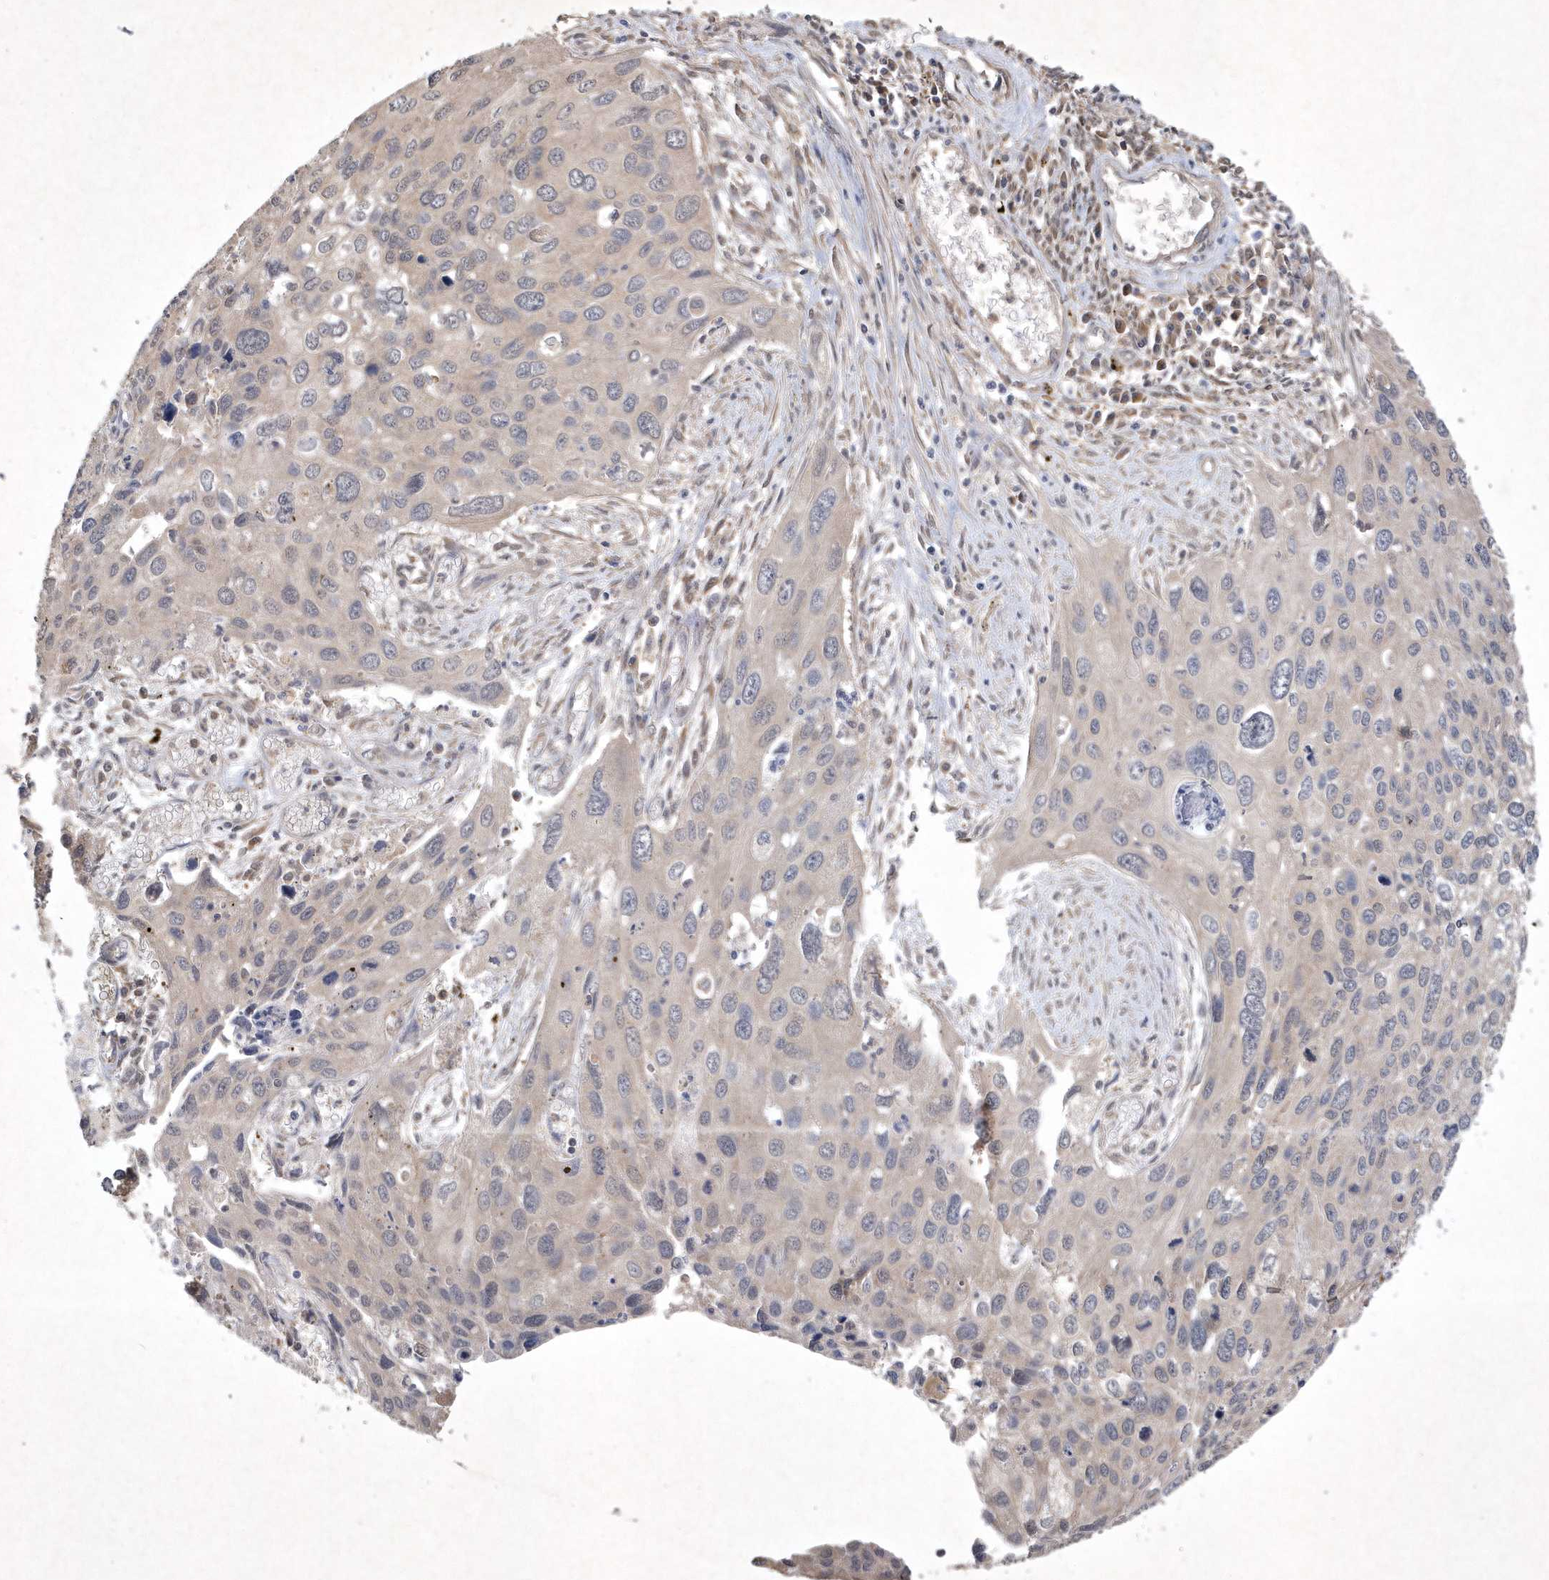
{"staining": {"intensity": "negative", "quantity": "none", "location": "none"}, "tissue": "cervical cancer", "cell_type": "Tumor cells", "image_type": "cancer", "snomed": [{"axis": "morphology", "description": "Squamous cell carcinoma, NOS"}, {"axis": "topography", "description": "Cervix"}], "caption": "High power microscopy photomicrograph of an immunohistochemistry histopathology image of cervical cancer, revealing no significant expression in tumor cells.", "gene": "AKR7A2", "patient": {"sex": "female", "age": 55}}